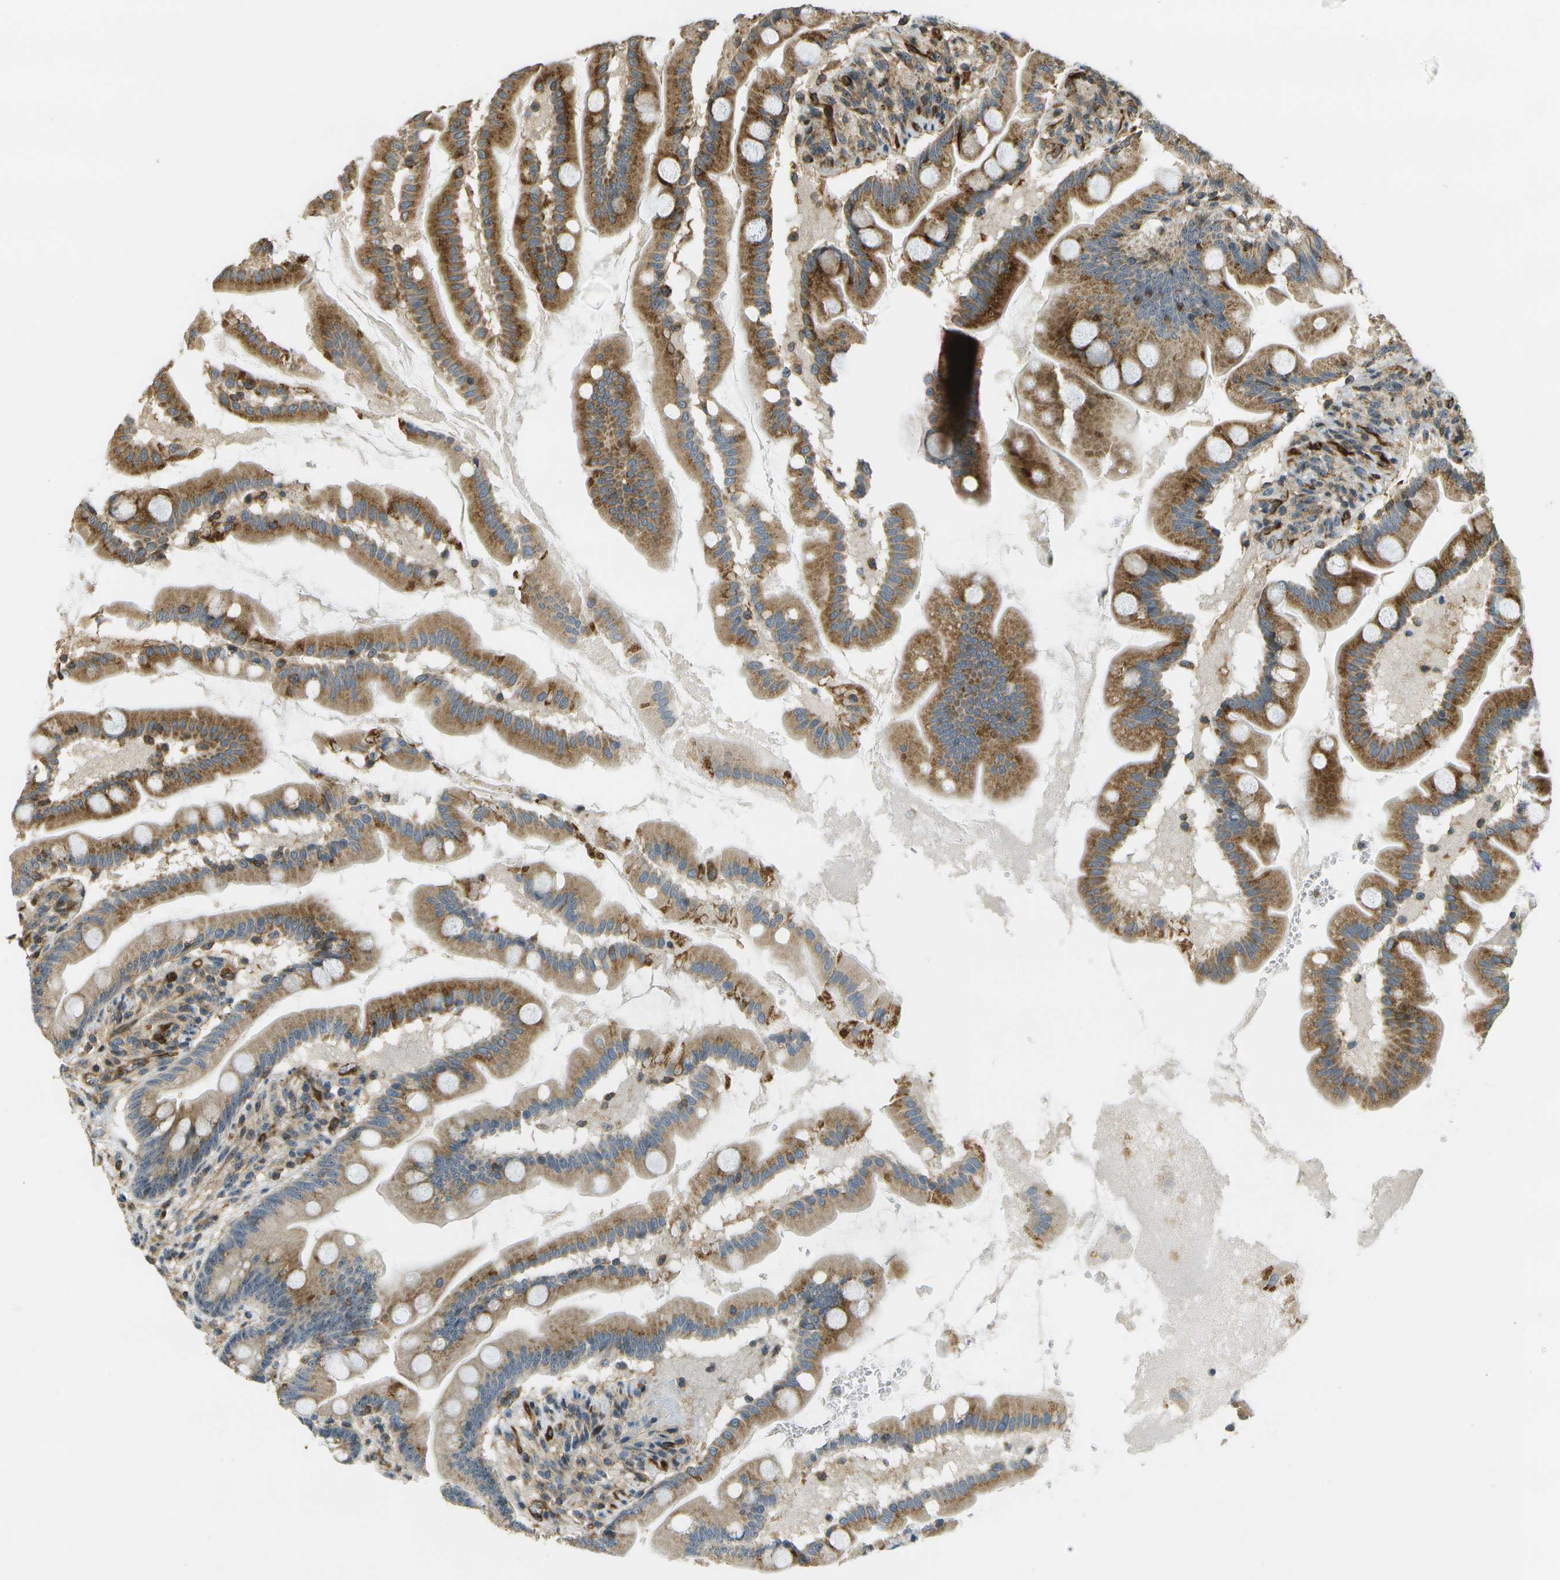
{"staining": {"intensity": "strong", "quantity": ">75%", "location": "cytoplasmic/membranous"}, "tissue": "small intestine", "cell_type": "Glandular cells", "image_type": "normal", "snomed": [{"axis": "morphology", "description": "Normal tissue, NOS"}, {"axis": "topography", "description": "Small intestine"}], "caption": "Brown immunohistochemical staining in unremarkable human small intestine reveals strong cytoplasmic/membranous positivity in about >75% of glandular cells.", "gene": "LRP12", "patient": {"sex": "female", "age": 56}}